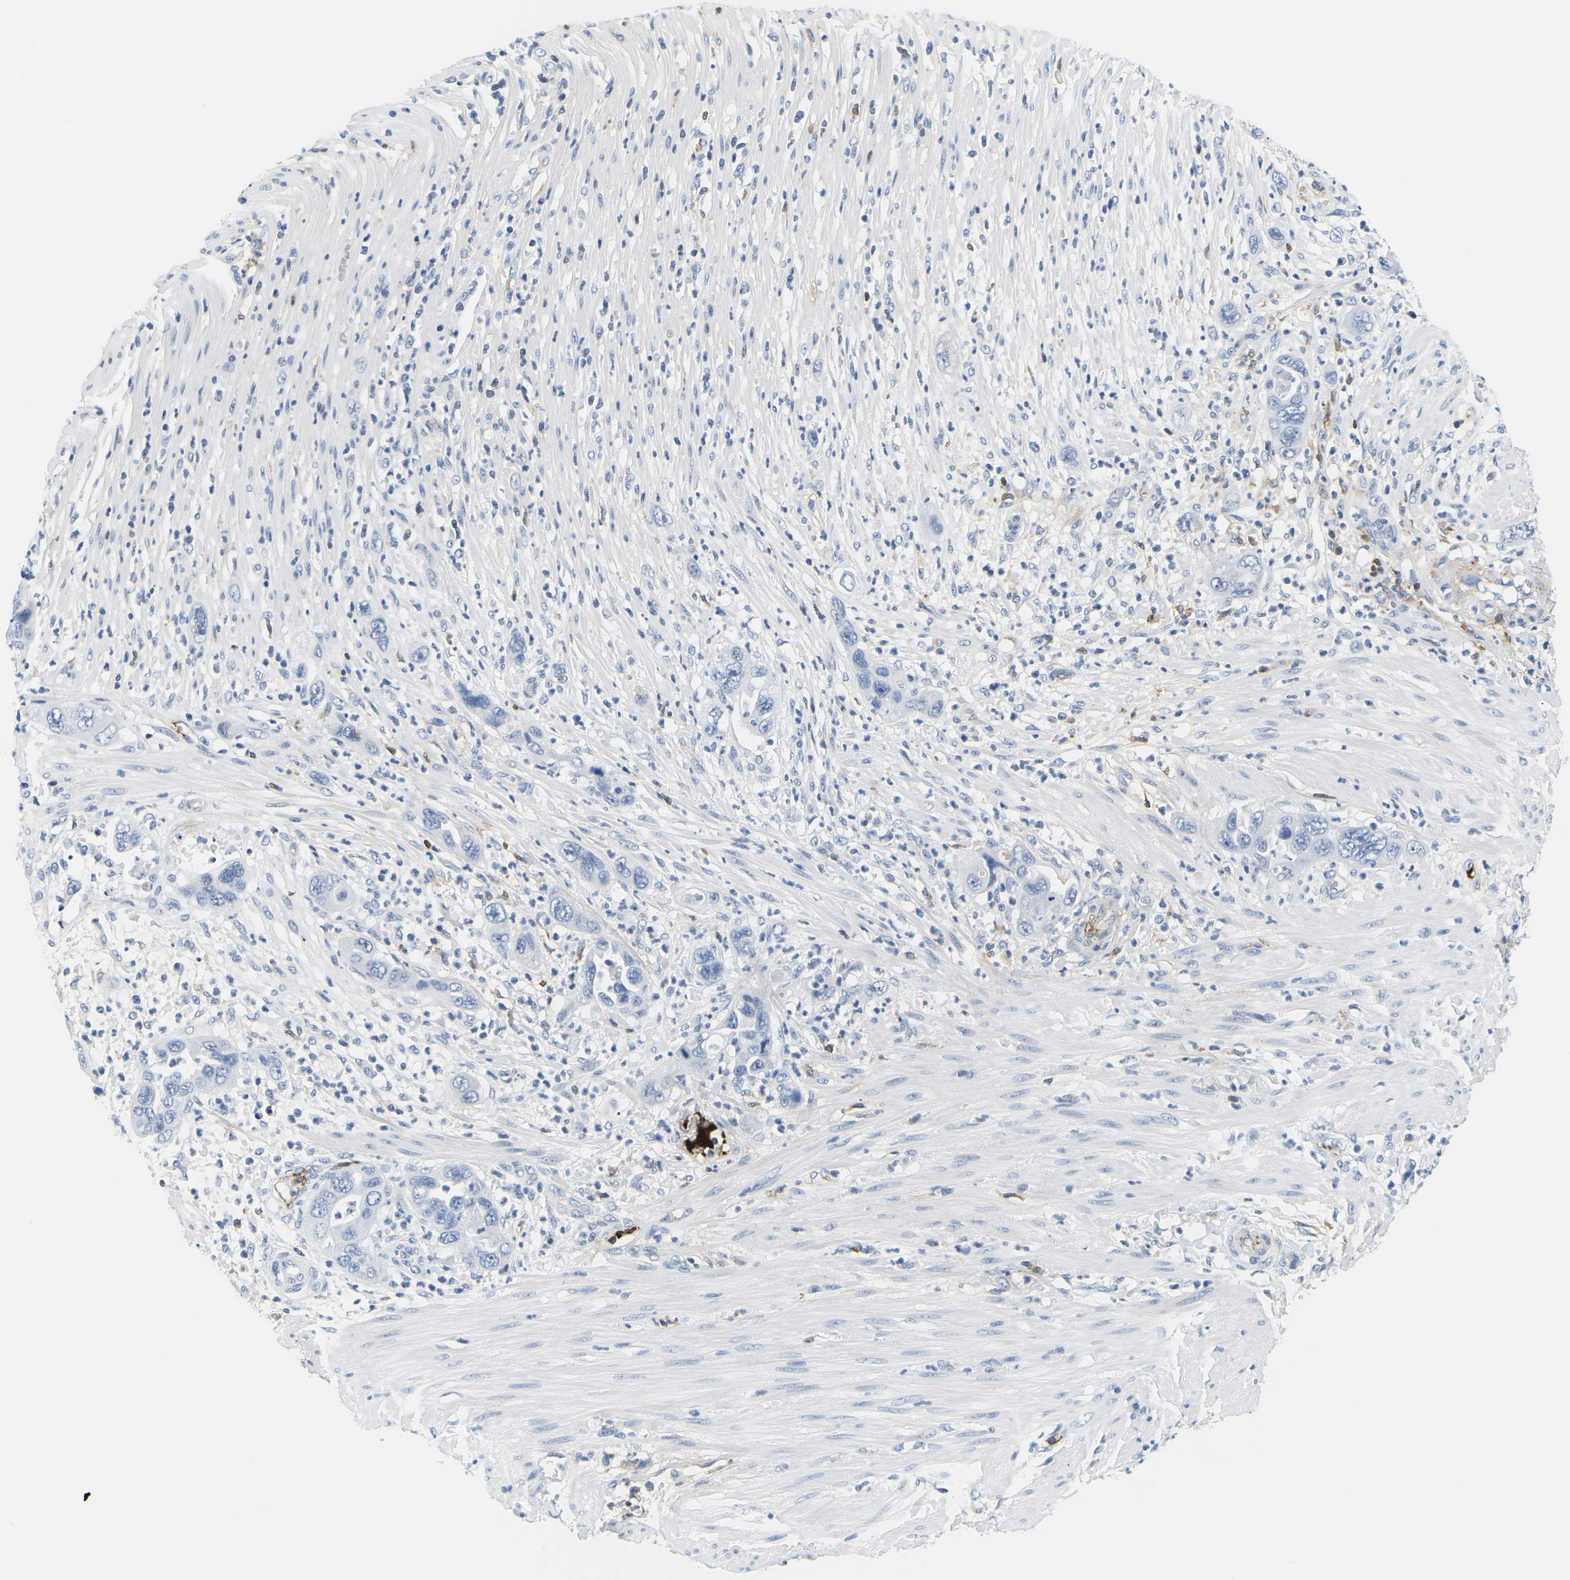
{"staining": {"intensity": "negative", "quantity": "none", "location": "none"}, "tissue": "pancreatic cancer", "cell_type": "Tumor cells", "image_type": "cancer", "snomed": [{"axis": "morphology", "description": "Adenocarcinoma, NOS"}, {"axis": "topography", "description": "Pancreas"}], "caption": "A high-resolution image shows IHC staining of adenocarcinoma (pancreatic), which demonstrates no significant staining in tumor cells. (Immunohistochemistry (ihc), brightfield microscopy, high magnification).", "gene": "APOB", "patient": {"sex": "female", "age": 71}}